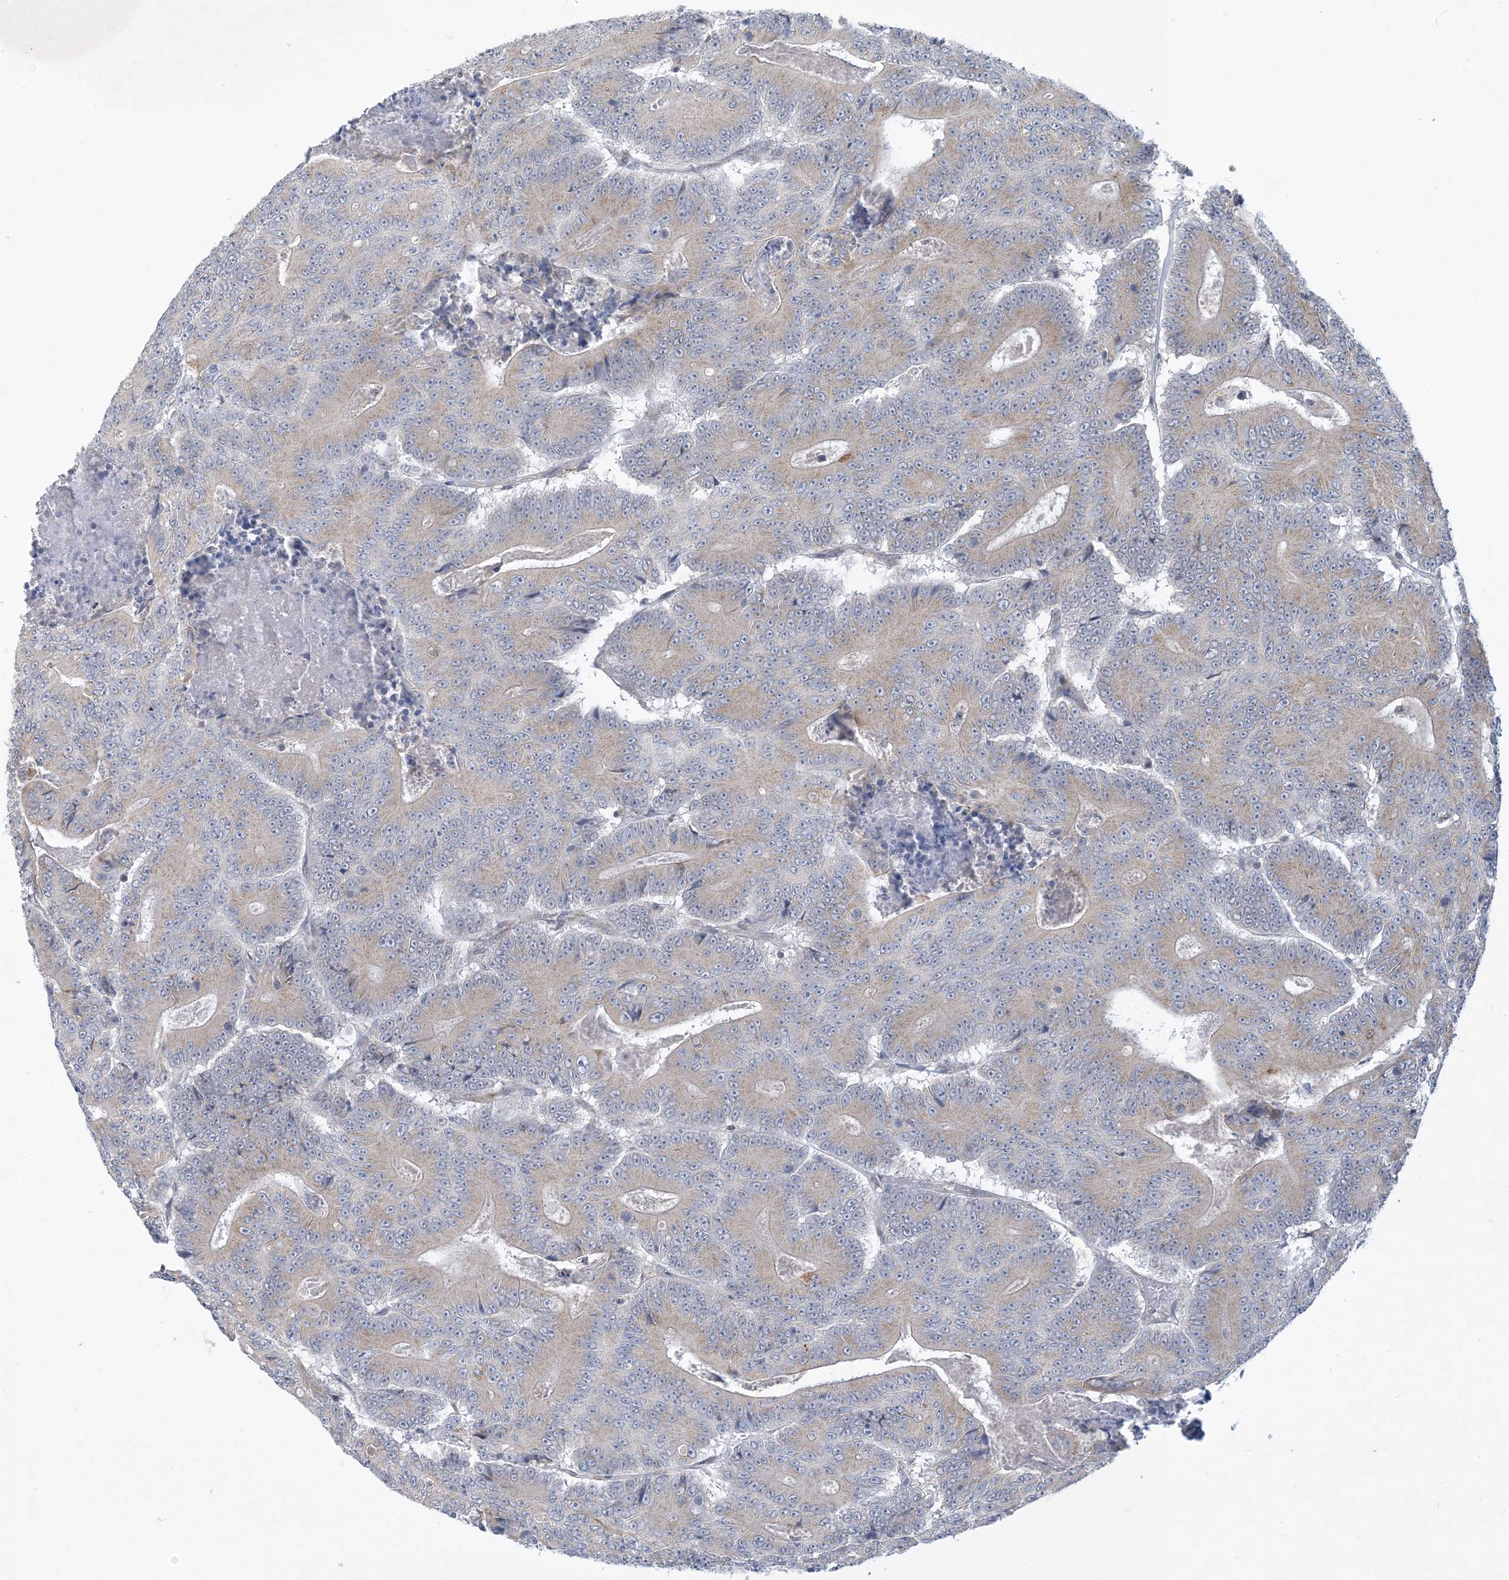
{"staining": {"intensity": "weak", "quantity": ">75%", "location": "cytoplasmic/membranous"}, "tissue": "colorectal cancer", "cell_type": "Tumor cells", "image_type": "cancer", "snomed": [{"axis": "morphology", "description": "Adenocarcinoma, NOS"}, {"axis": "topography", "description": "Colon"}], "caption": "Colorectal cancer (adenocarcinoma) stained with immunohistochemistry (IHC) displays weak cytoplasmic/membranous positivity in approximately >75% of tumor cells.", "gene": "CCDC14", "patient": {"sex": "male", "age": 83}}